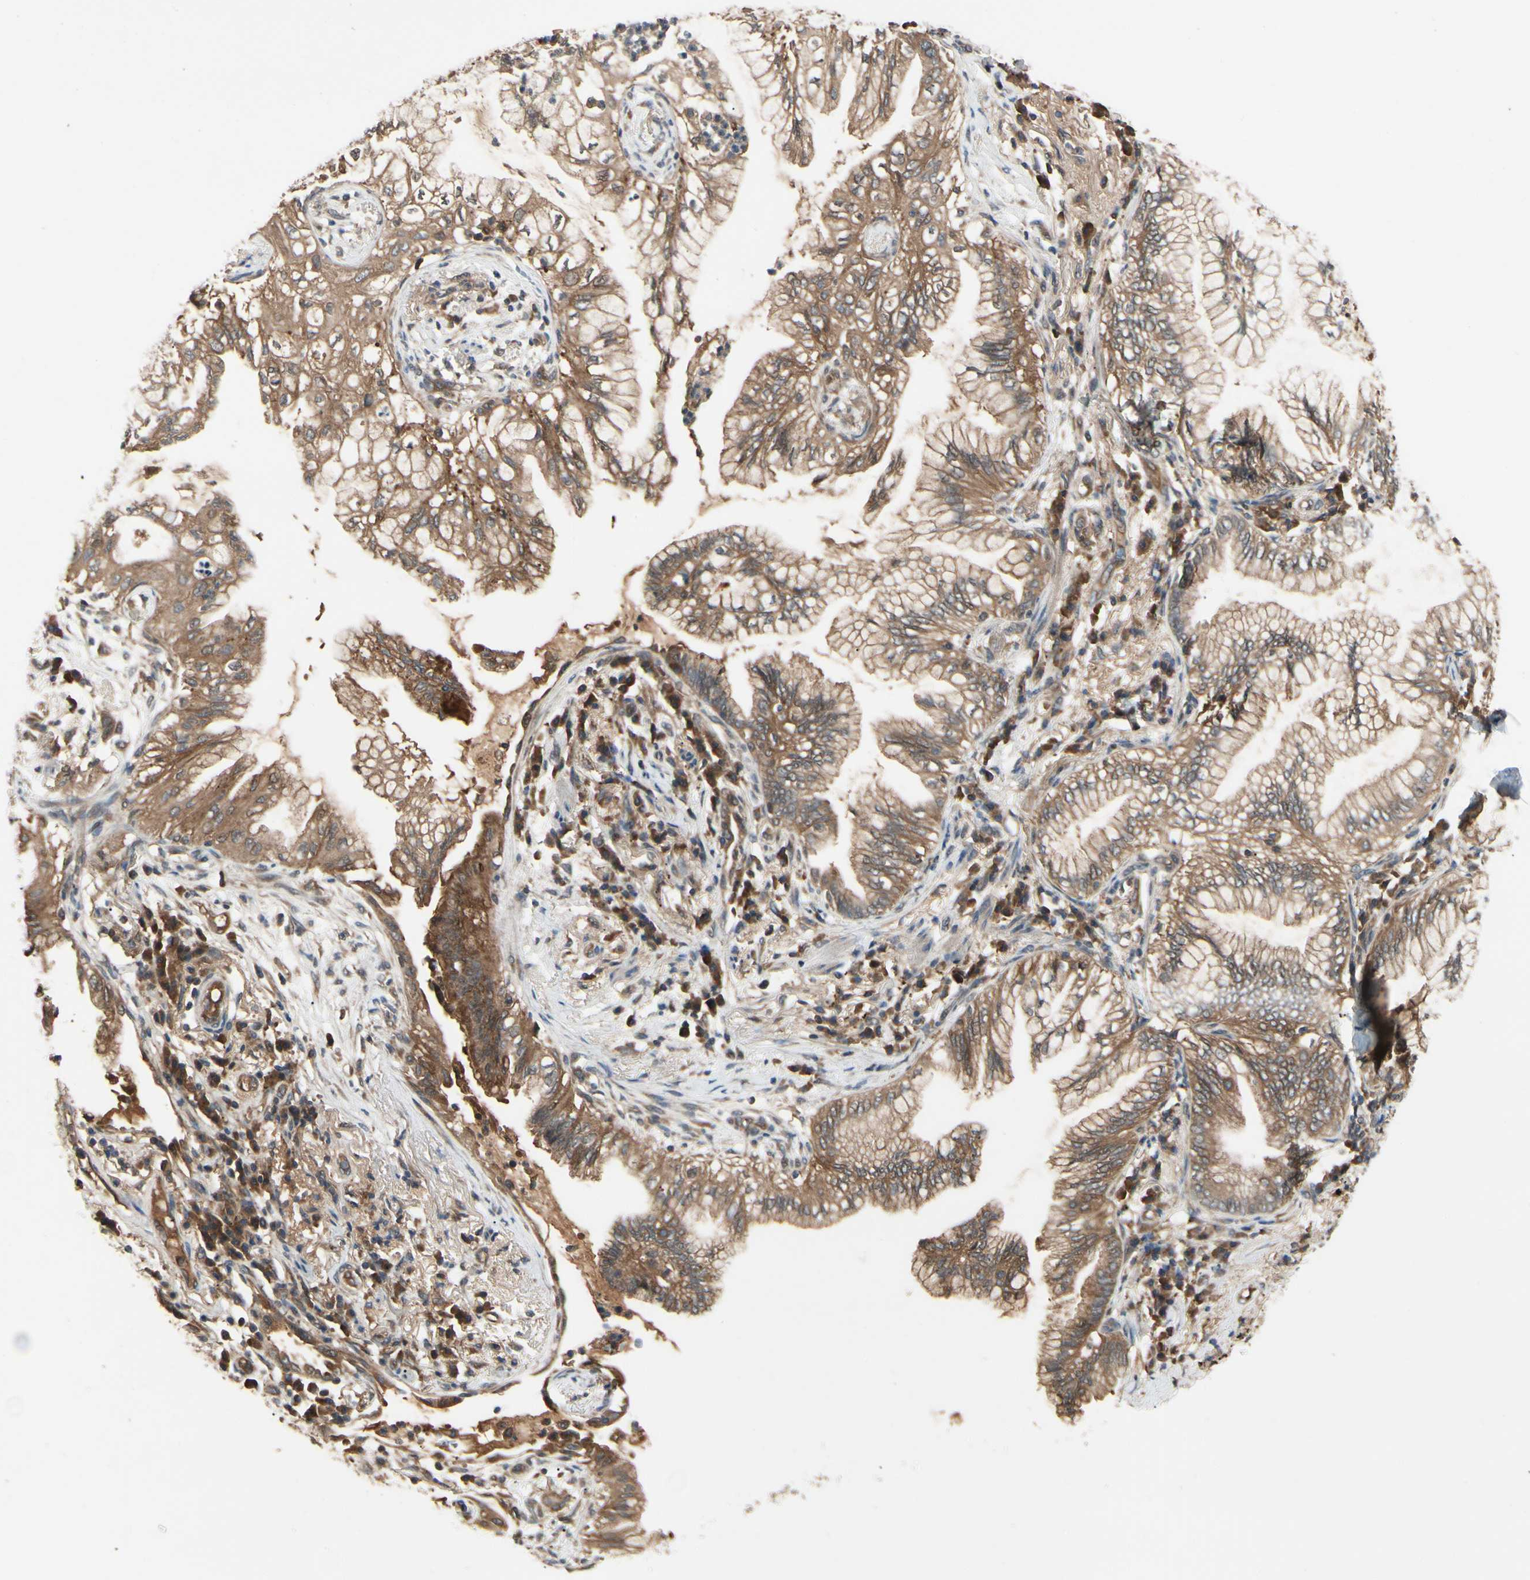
{"staining": {"intensity": "moderate", "quantity": ">75%", "location": "cytoplasmic/membranous"}, "tissue": "lung cancer", "cell_type": "Tumor cells", "image_type": "cancer", "snomed": [{"axis": "morphology", "description": "Adenocarcinoma, NOS"}, {"axis": "topography", "description": "Lung"}], "caption": "Adenocarcinoma (lung) stained with a brown dye demonstrates moderate cytoplasmic/membranous positive staining in approximately >75% of tumor cells.", "gene": "RNF14", "patient": {"sex": "female", "age": 70}}